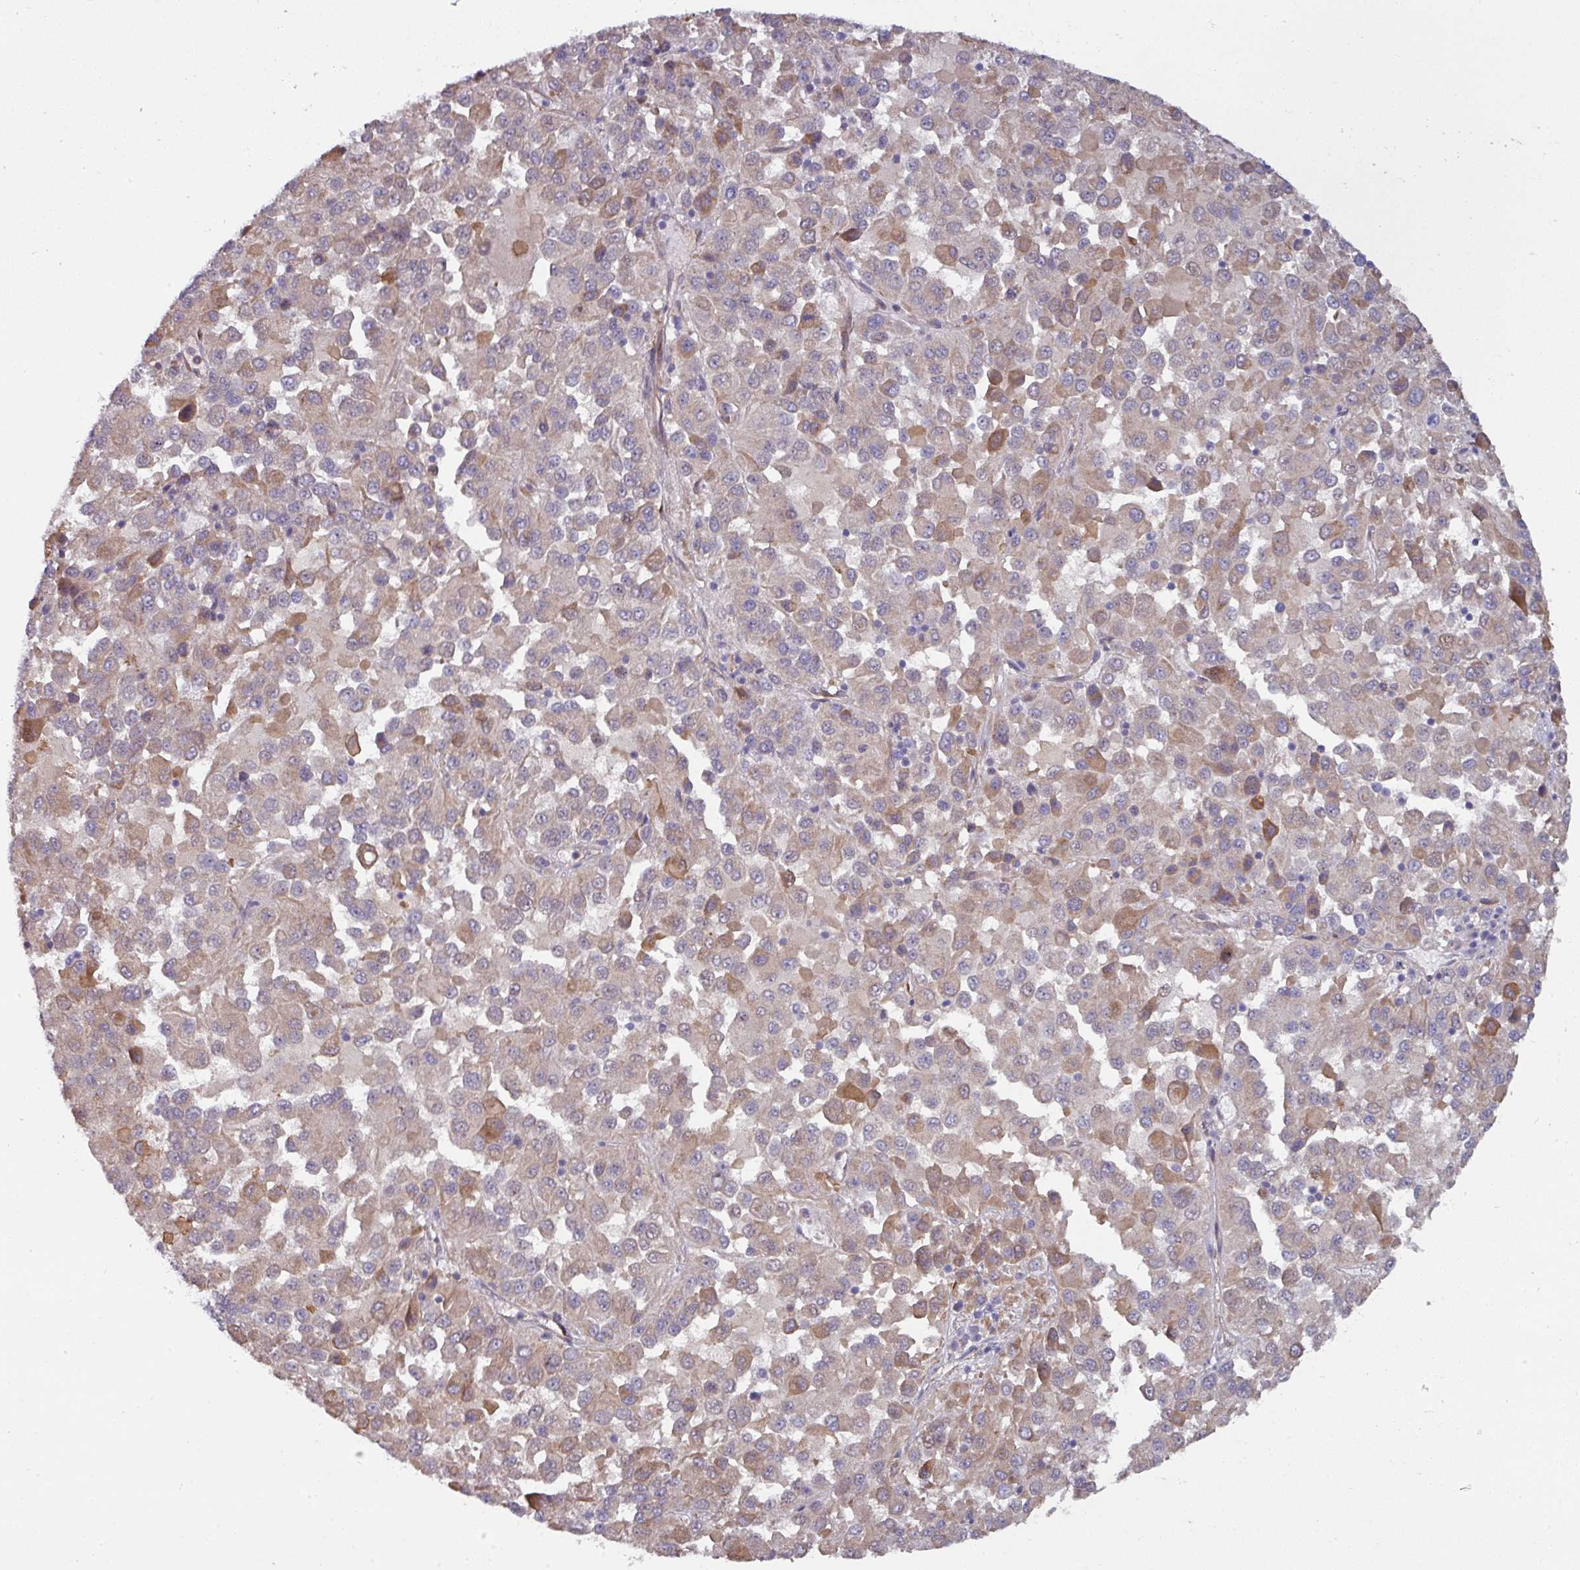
{"staining": {"intensity": "moderate", "quantity": "25%-75%", "location": "cytoplasmic/membranous"}, "tissue": "melanoma", "cell_type": "Tumor cells", "image_type": "cancer", "snomed": [{"axis": "morphology", "description": "Malignant melanoma, Metastatic site"}, {"axis": "topography", "description": "Lung"}], "caption": "An image of human malignant melanoma (metastatic site) stained for a protein displays moderate cytoplasmic/membranous brown staining in tumor cells.", "gene": "BEND5", "patient": {"sex": "male", "age": 64}}